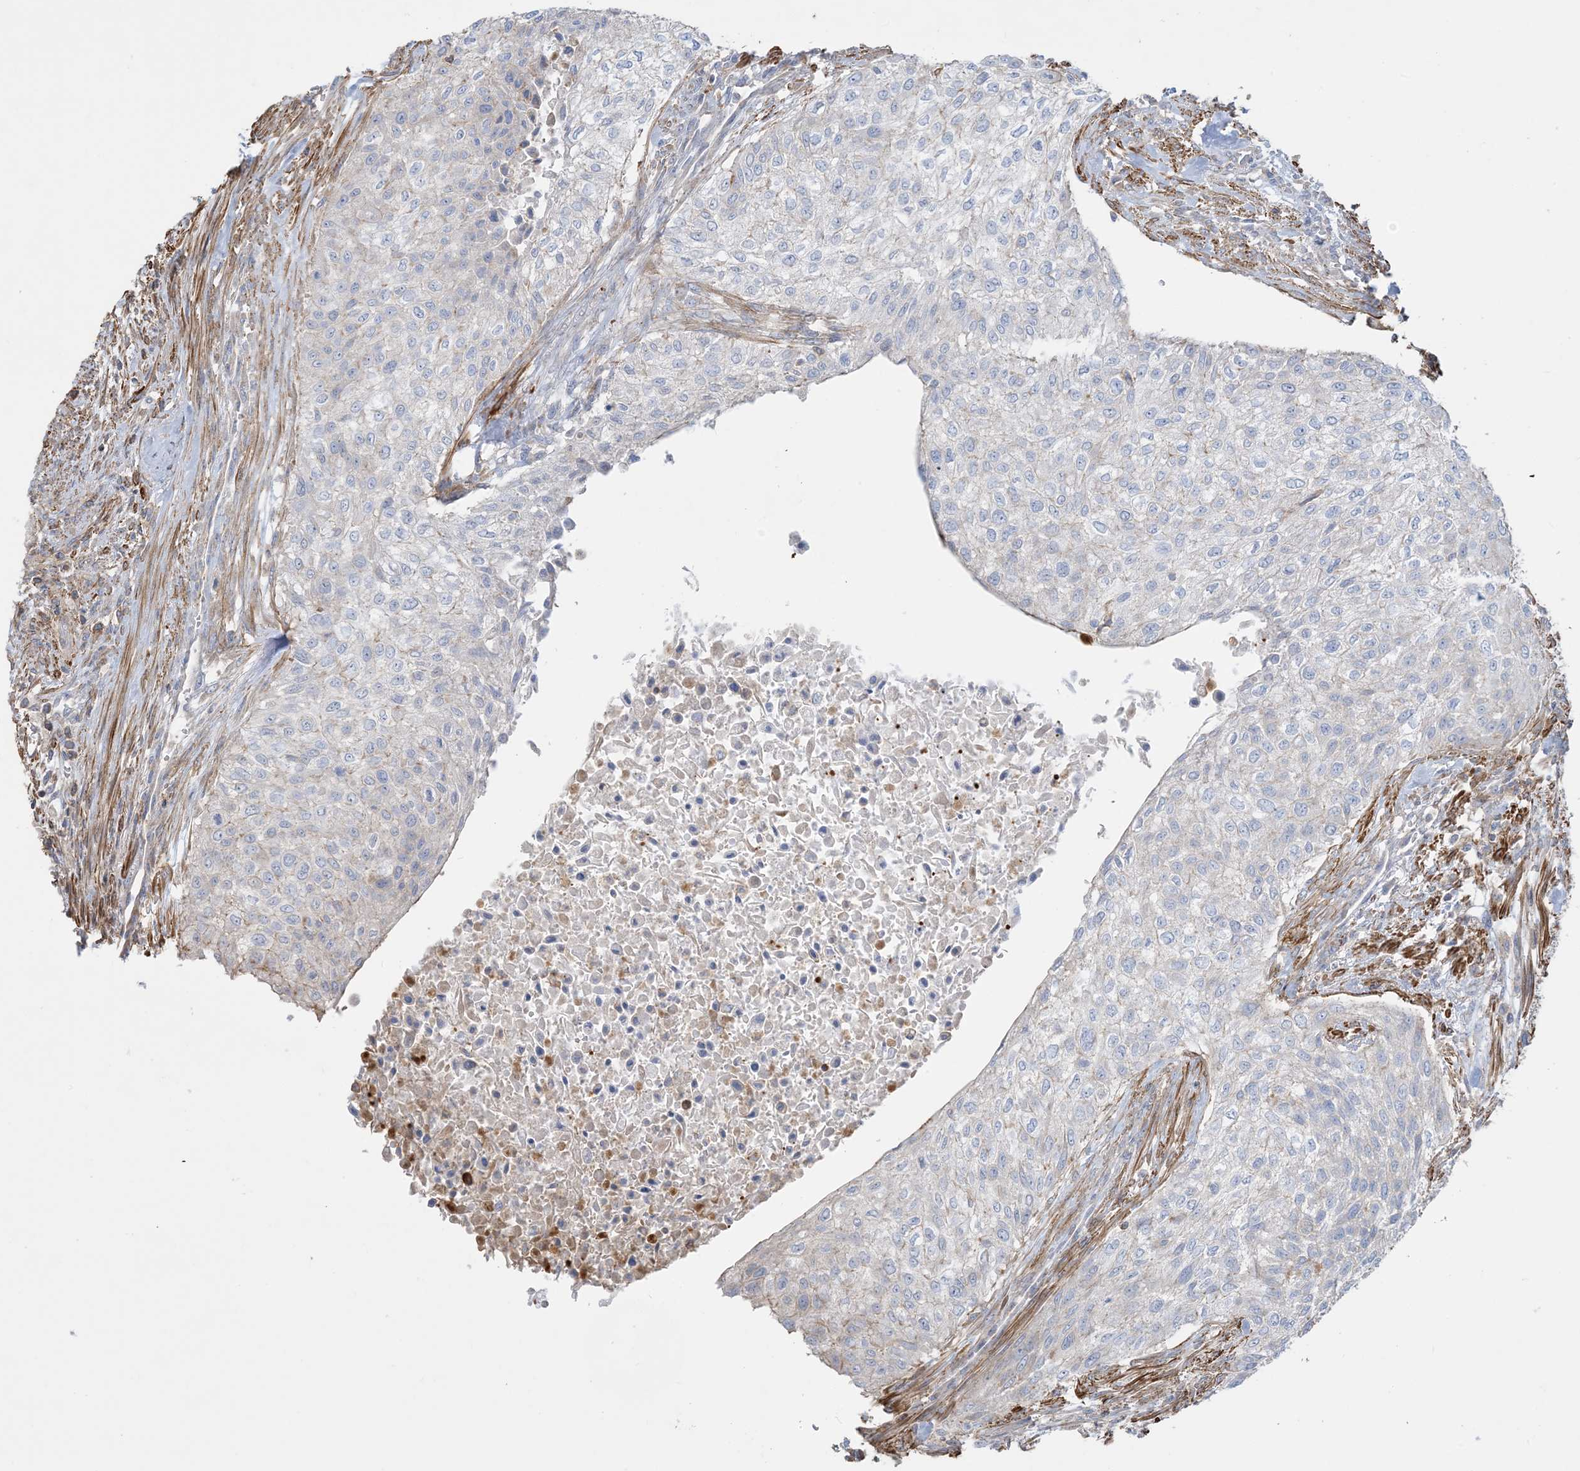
{"staining": {"intensity": "negative", "quantity": "none", "location": "none"}, "tissue": "urothelial cancer", "cell_type": "Tumor cells", "image_type": "cancer", "snomed": [{"axis": "morphology", "description": "Urothelial carcinoma, High grade"}, {"axis": "topography", "description": "Urinary bladder"}], "caption": "The micrograph reveals no significant staining in tumor cells of urothelial cancer. (DAB (3,3'-diaminobenzidine) IHC visualized using brightfield microscopy, high magnification).", "gene": "GTF3C2", "patient": {"sex": "male", "age": 35}}